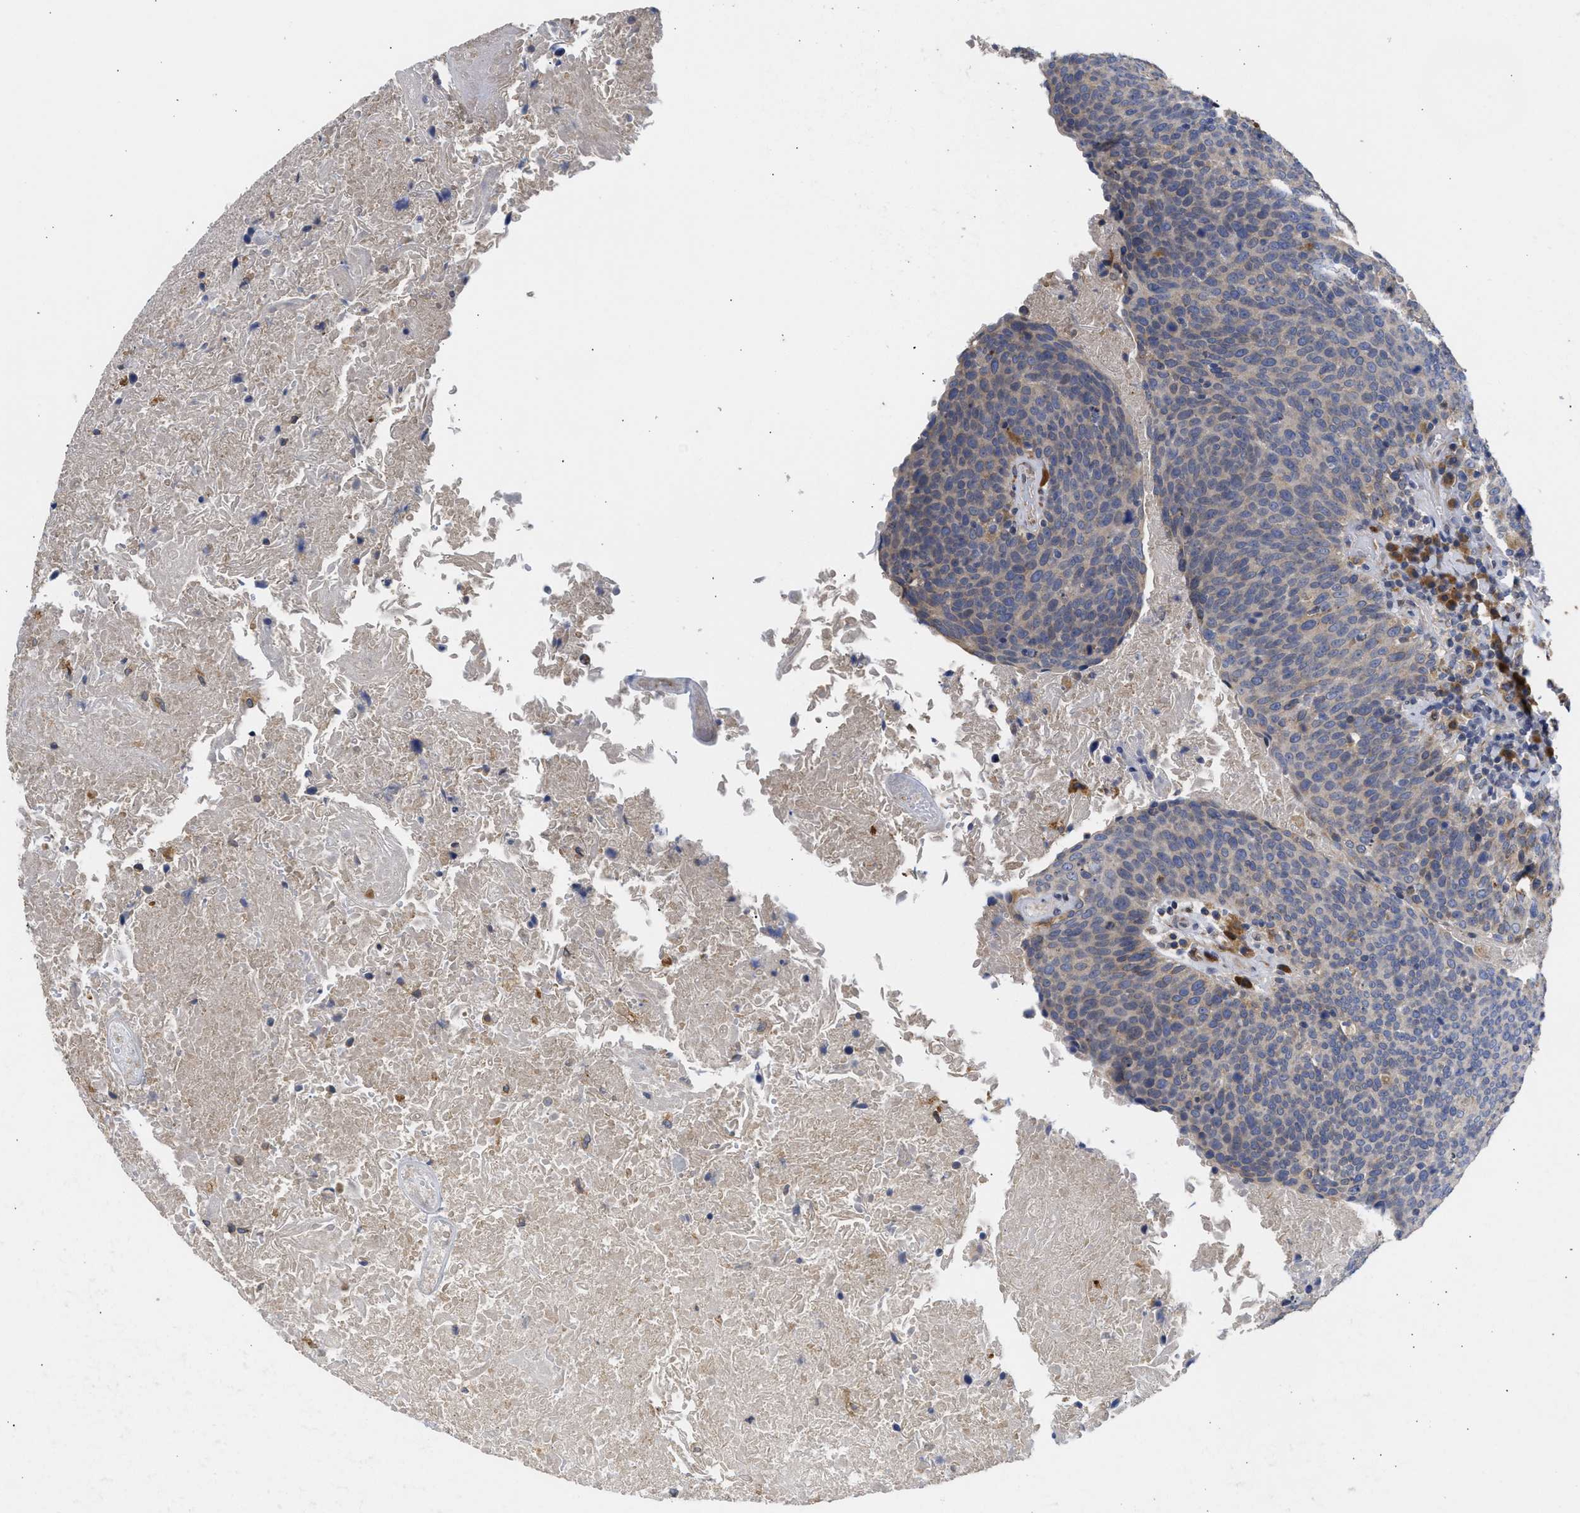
{"staining": {"intensity": "weak", "quantity": "<25%", "location": "cytoplasmic/membranous"}, "tissue": "head and neck cancer", "cell_type": "Tumor cells", "image_type": "cancer", "snomed": [{"axis": "morphology", "description": "Squamous cell carcinoma, NOS"}, {"axis": "morphology", "description": "Squamous cell carcinoma, metastatic, NOS"}, {"axis": "topography", "description": "Lymph node"}, {"axis": "topography", "description": "Head-Neck"}], "caption": "Immunohistochemical staining of human head and neck cancer (metastatic squamous cell carcinoma) reveals no significant expression in tumor cells. (Brightfield microscopy of DAB immunohistochemistry (IHC) at high magnification).", "gene": "TMED1", "patient": {"sex": "male", "age": 62}}